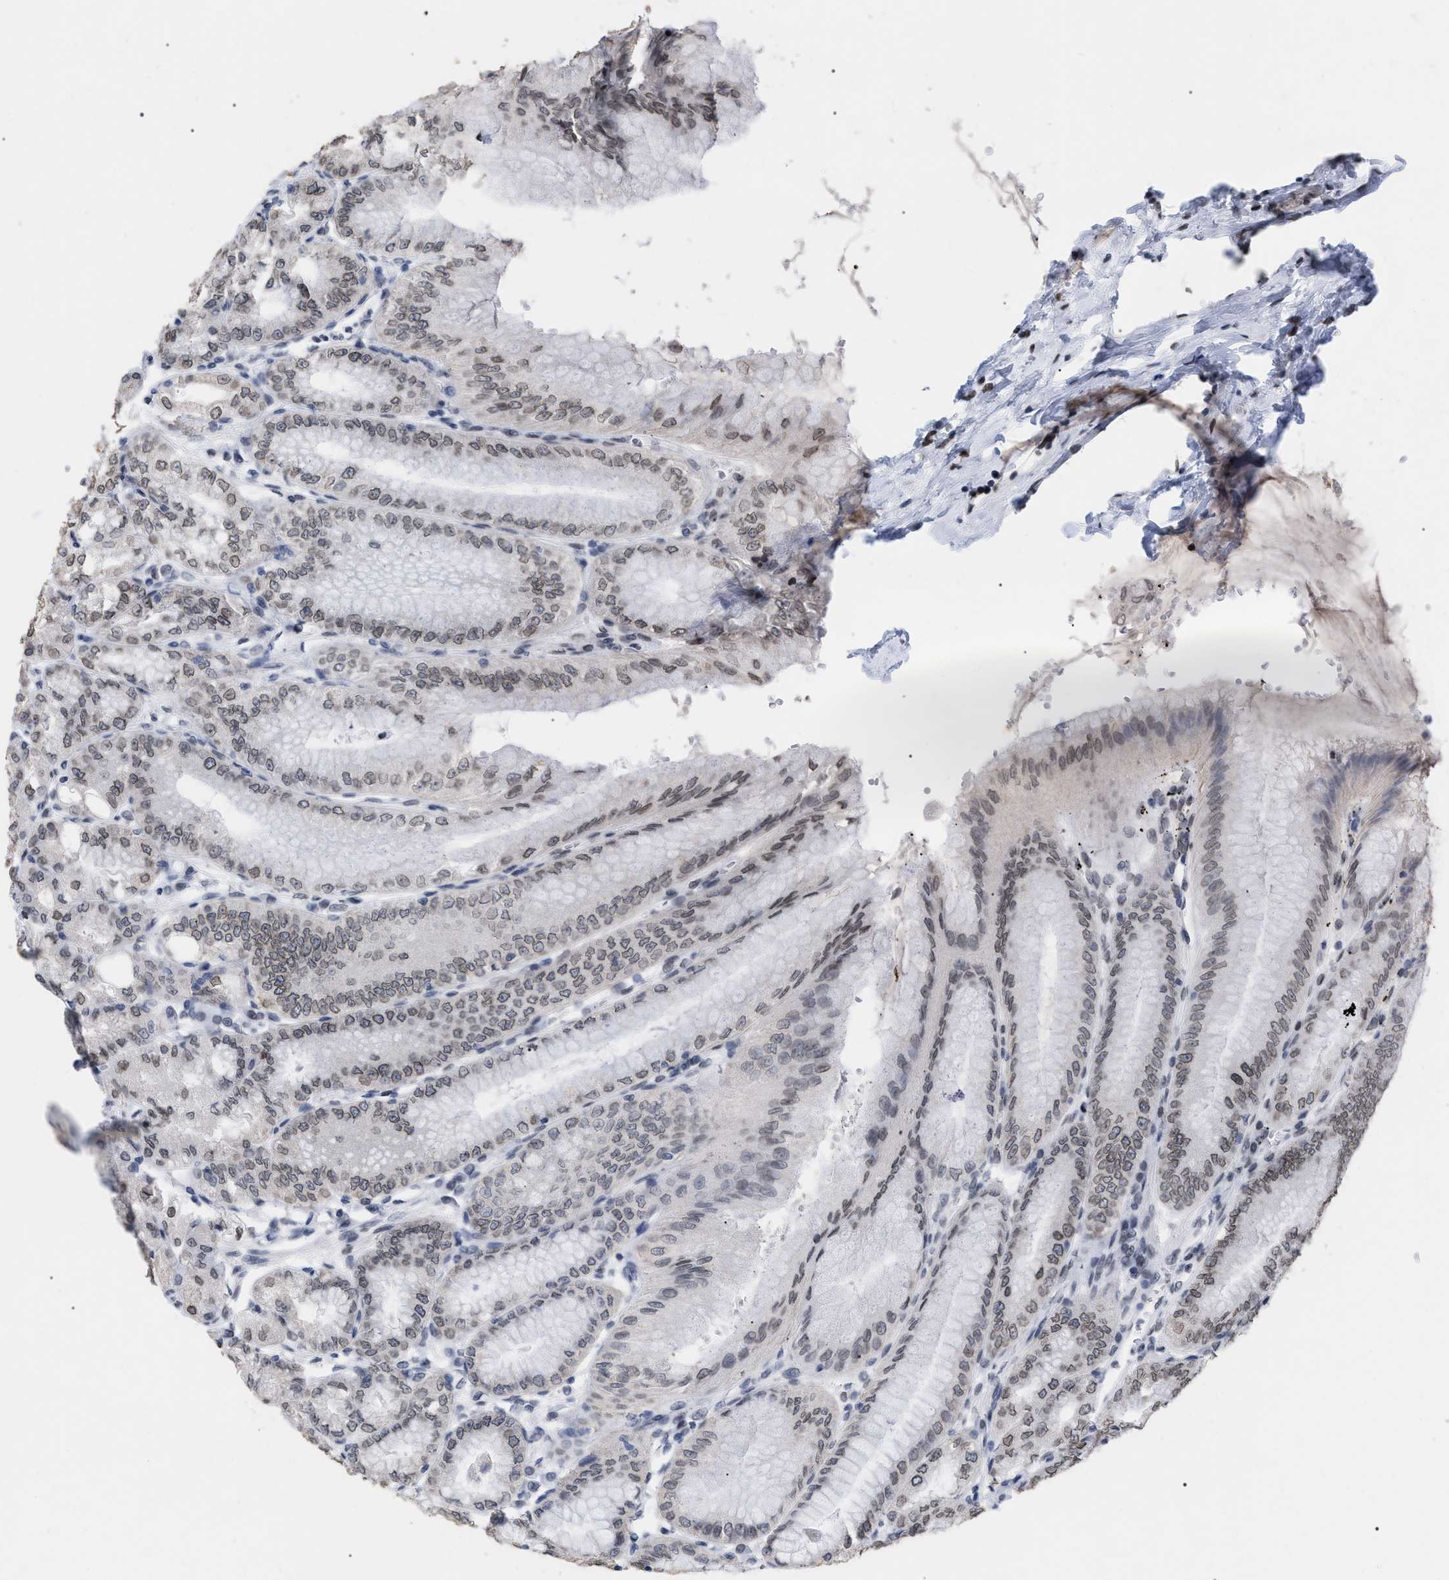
{"staining": {"intensity": "strong", "quantity": "25%-75%", "location": "cytoplasmic/membranous,nuclear"}, "tissue": "stomach", "cell_type": "Glandular cells", "image_type": "normal", "snomed": [{"axis": "morphology", "description": "Normal tissue, NOS"}, {"axis": "topography", "description": "Stomach, lower"}], "caption": "IHC (DAB) staining of benign stomach exhibits strong cytoplasmic/membranous,nuclear protein positivity in approximately 25%-75% of glandular cells.", "gene": "TPR", "patient": {"sex": "male", "age": 71}}